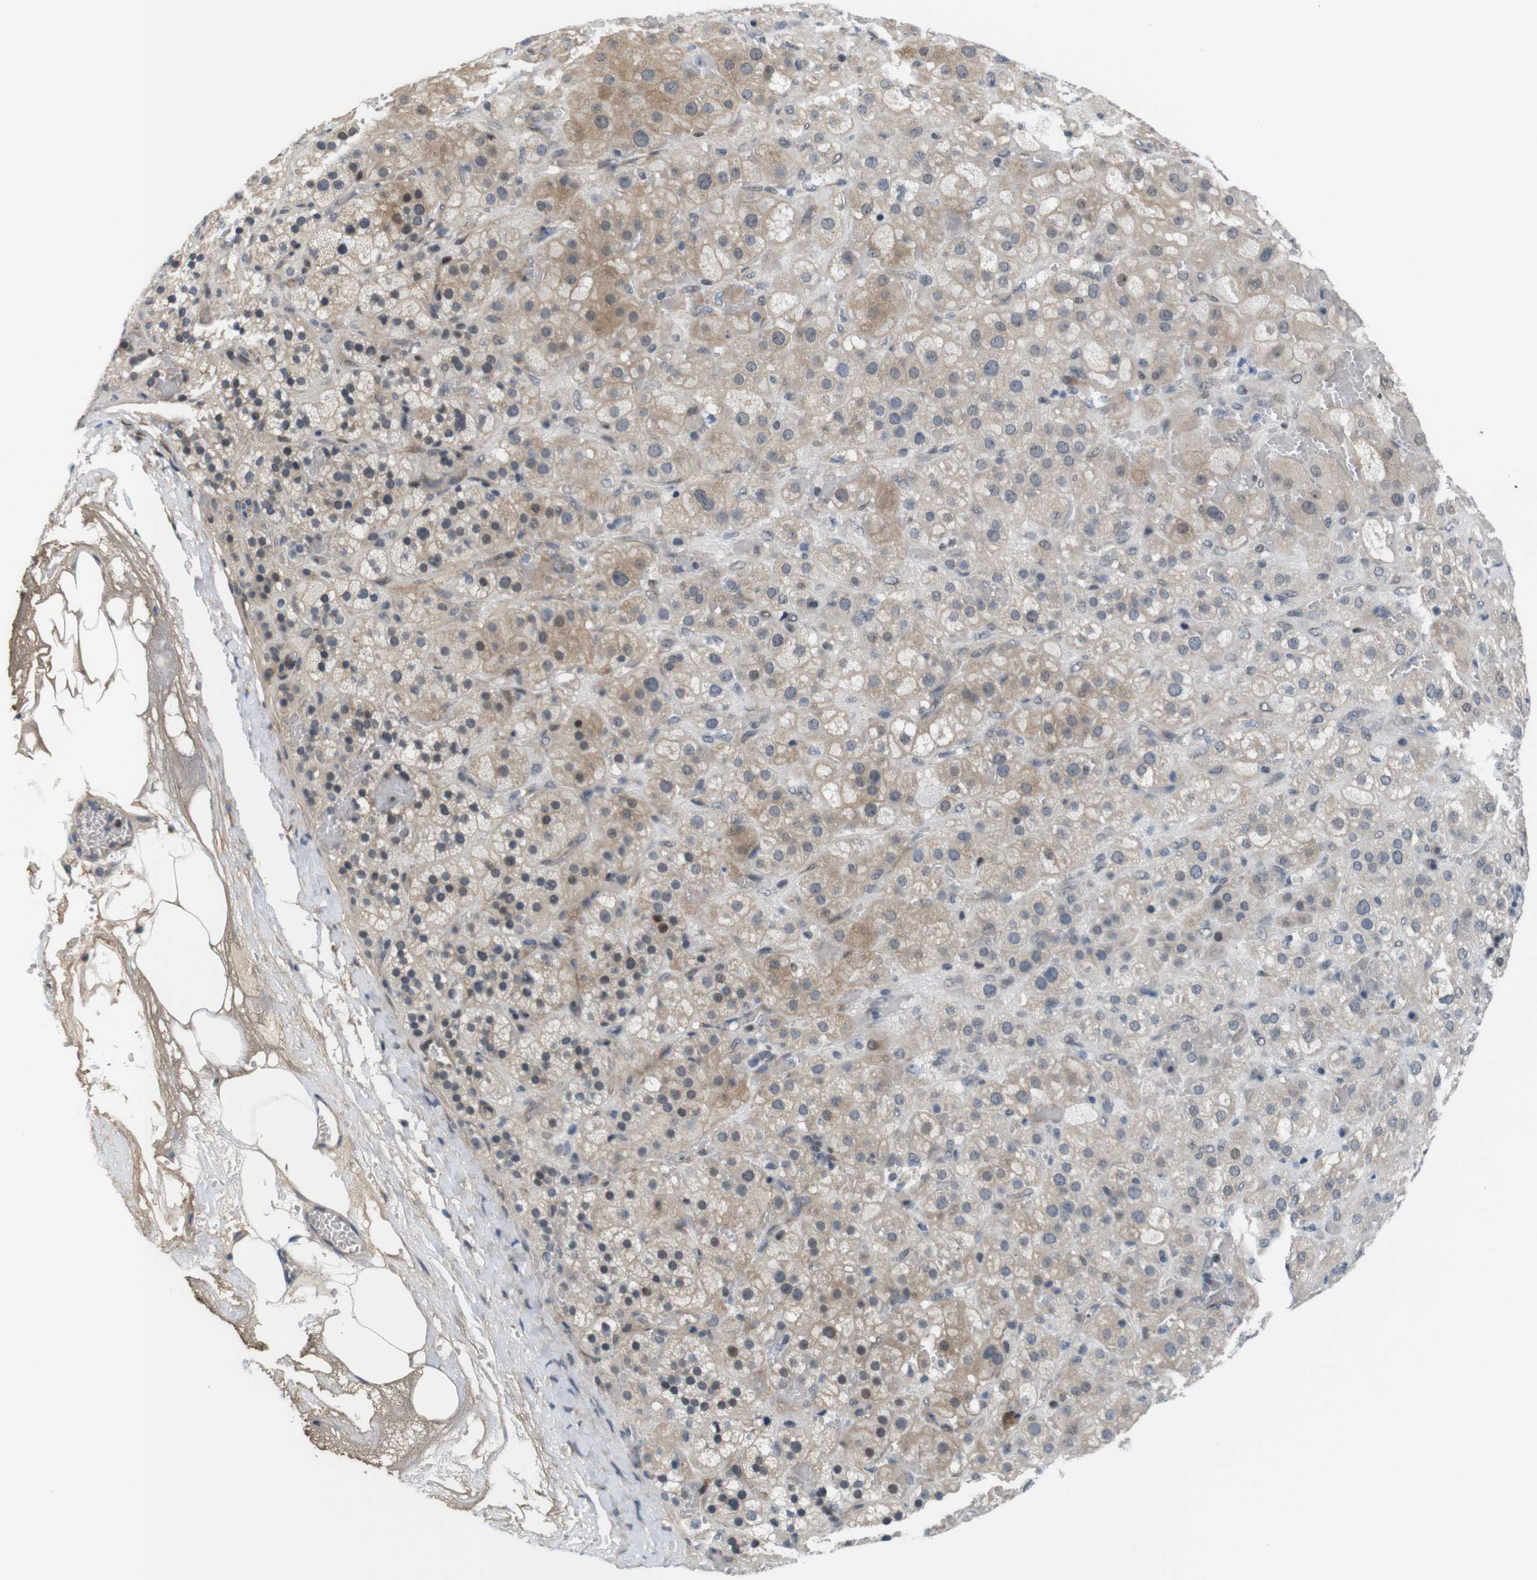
{"staining": {"intensity": "moderate", "quantity": "25%-75%", "location": "cytoplasmic/membranous,nuclear"}, "tissue": "adrenal gland", "cell_type": "Glandular cells", "image_type": "normal", "snomed": [{"axis": "morphology", "description": "Normal tissue, NOS"}, {"axis": "topography", "description": "Adrenal gland"}], "caption": "A brown stain labels moderate cytoplasmic/membranous,nuclear positivity of a protein in glandular cells of benign adrenal gland. Using DAB (3,3'-diaminobenzidine) (brown) and hematoxylin (blue) stains, captured at high magnification using brightfield microscopy.", "gene": "SMCO2", "patient": {"sex": "female", "age": 47}}